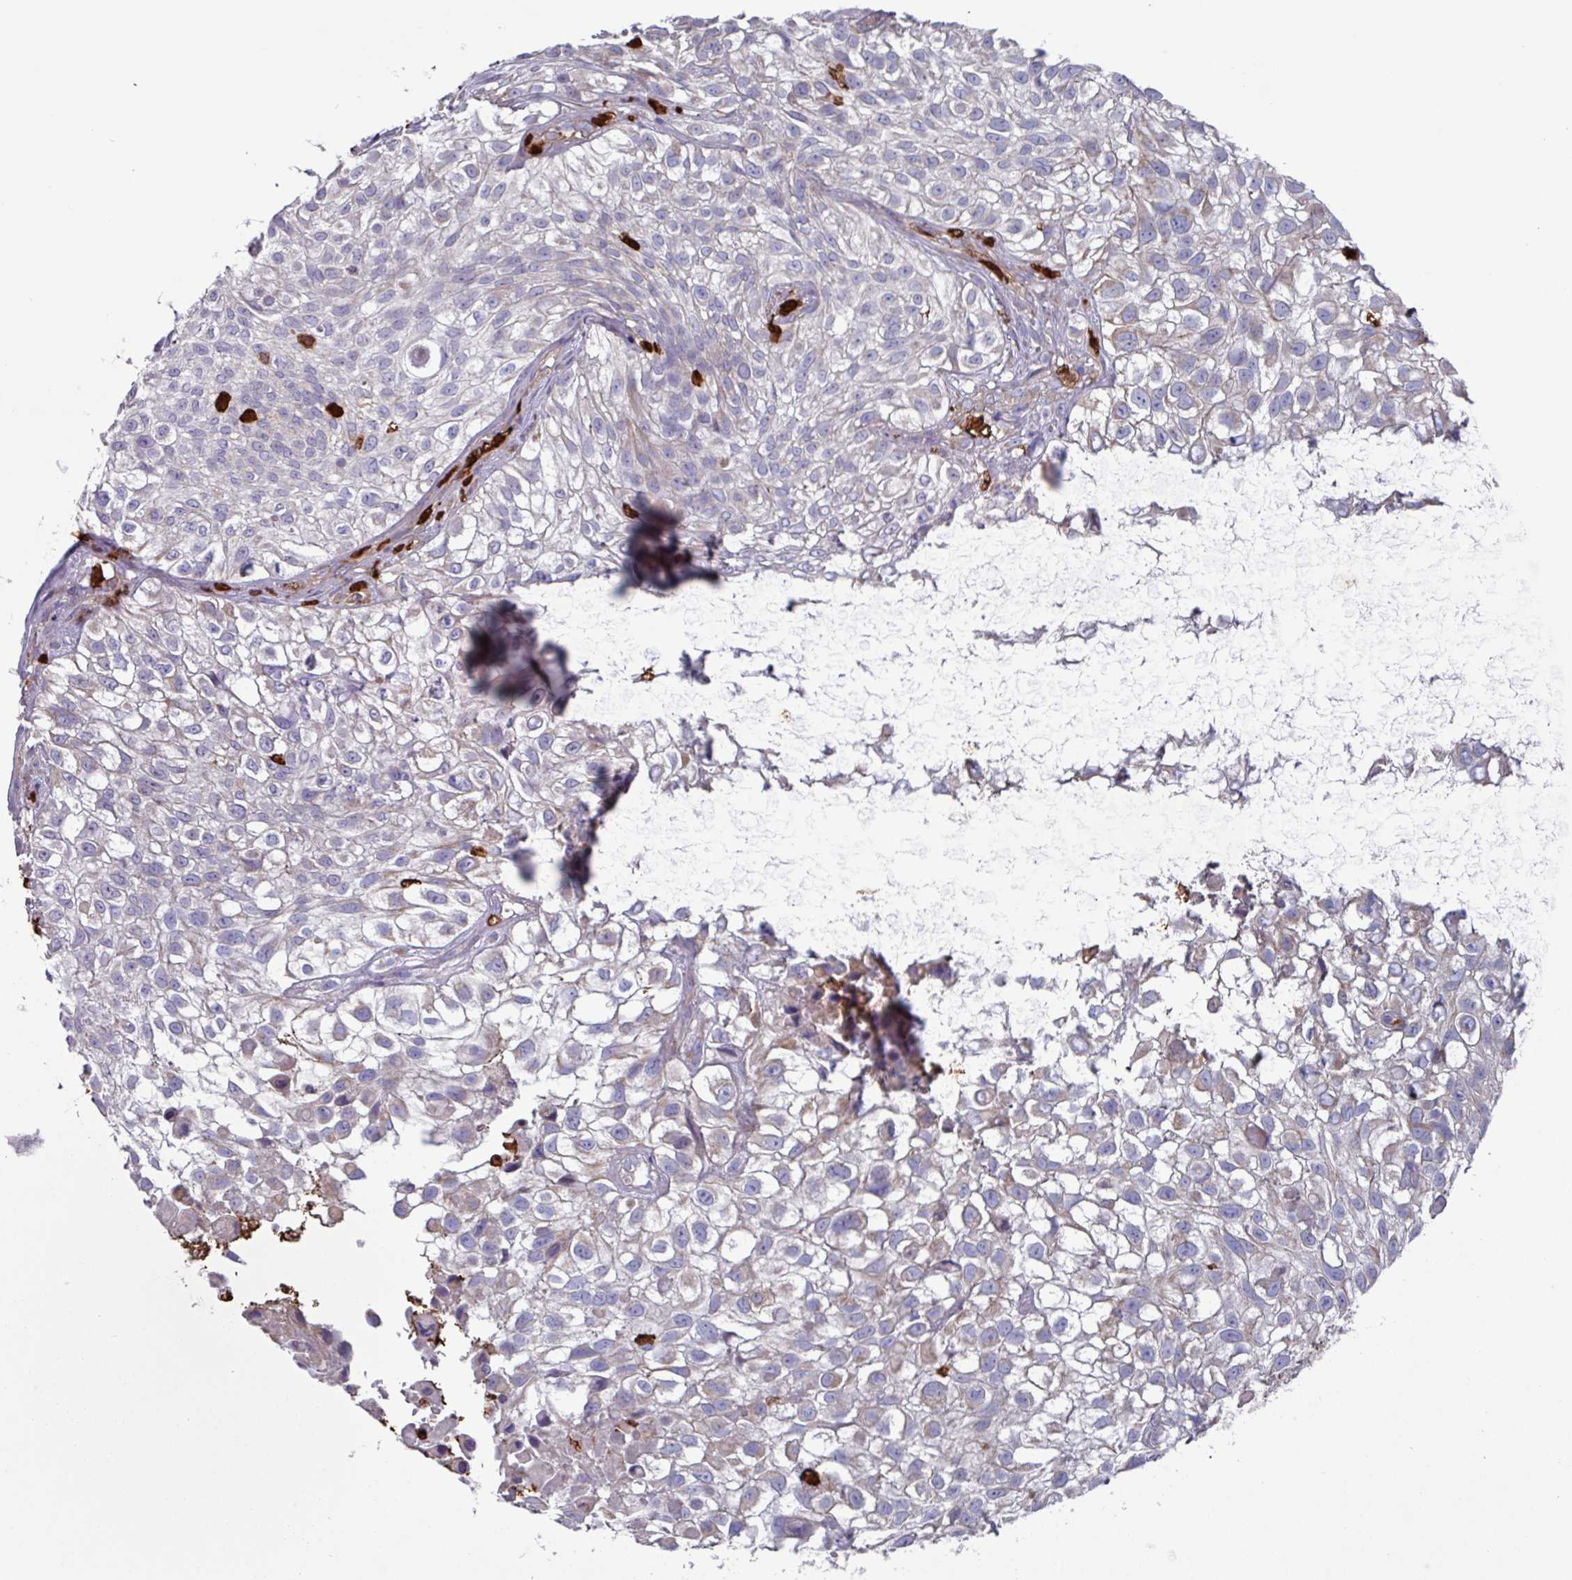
{"staining": {"intensity": "weak", "quantity": "25%-75%", "location": "cytoplasmic/membranous"}, "tissue": "urothelial cancer", "cell_type": "Tumor cells", "image_type": "cancer", "snomed": [{"axis": "morphology", "description": "Urothelial carcinoma, High grade"}, {"axis": "topography", "description": "Urinary bladder"}], "caption": "Urothelial cancer stained for a protein demonstrates weak cytoplasmic/membranous positivity in tumor cells.", "gene": "UQCC2", "patient": {"sex": "male", "age": 56}}